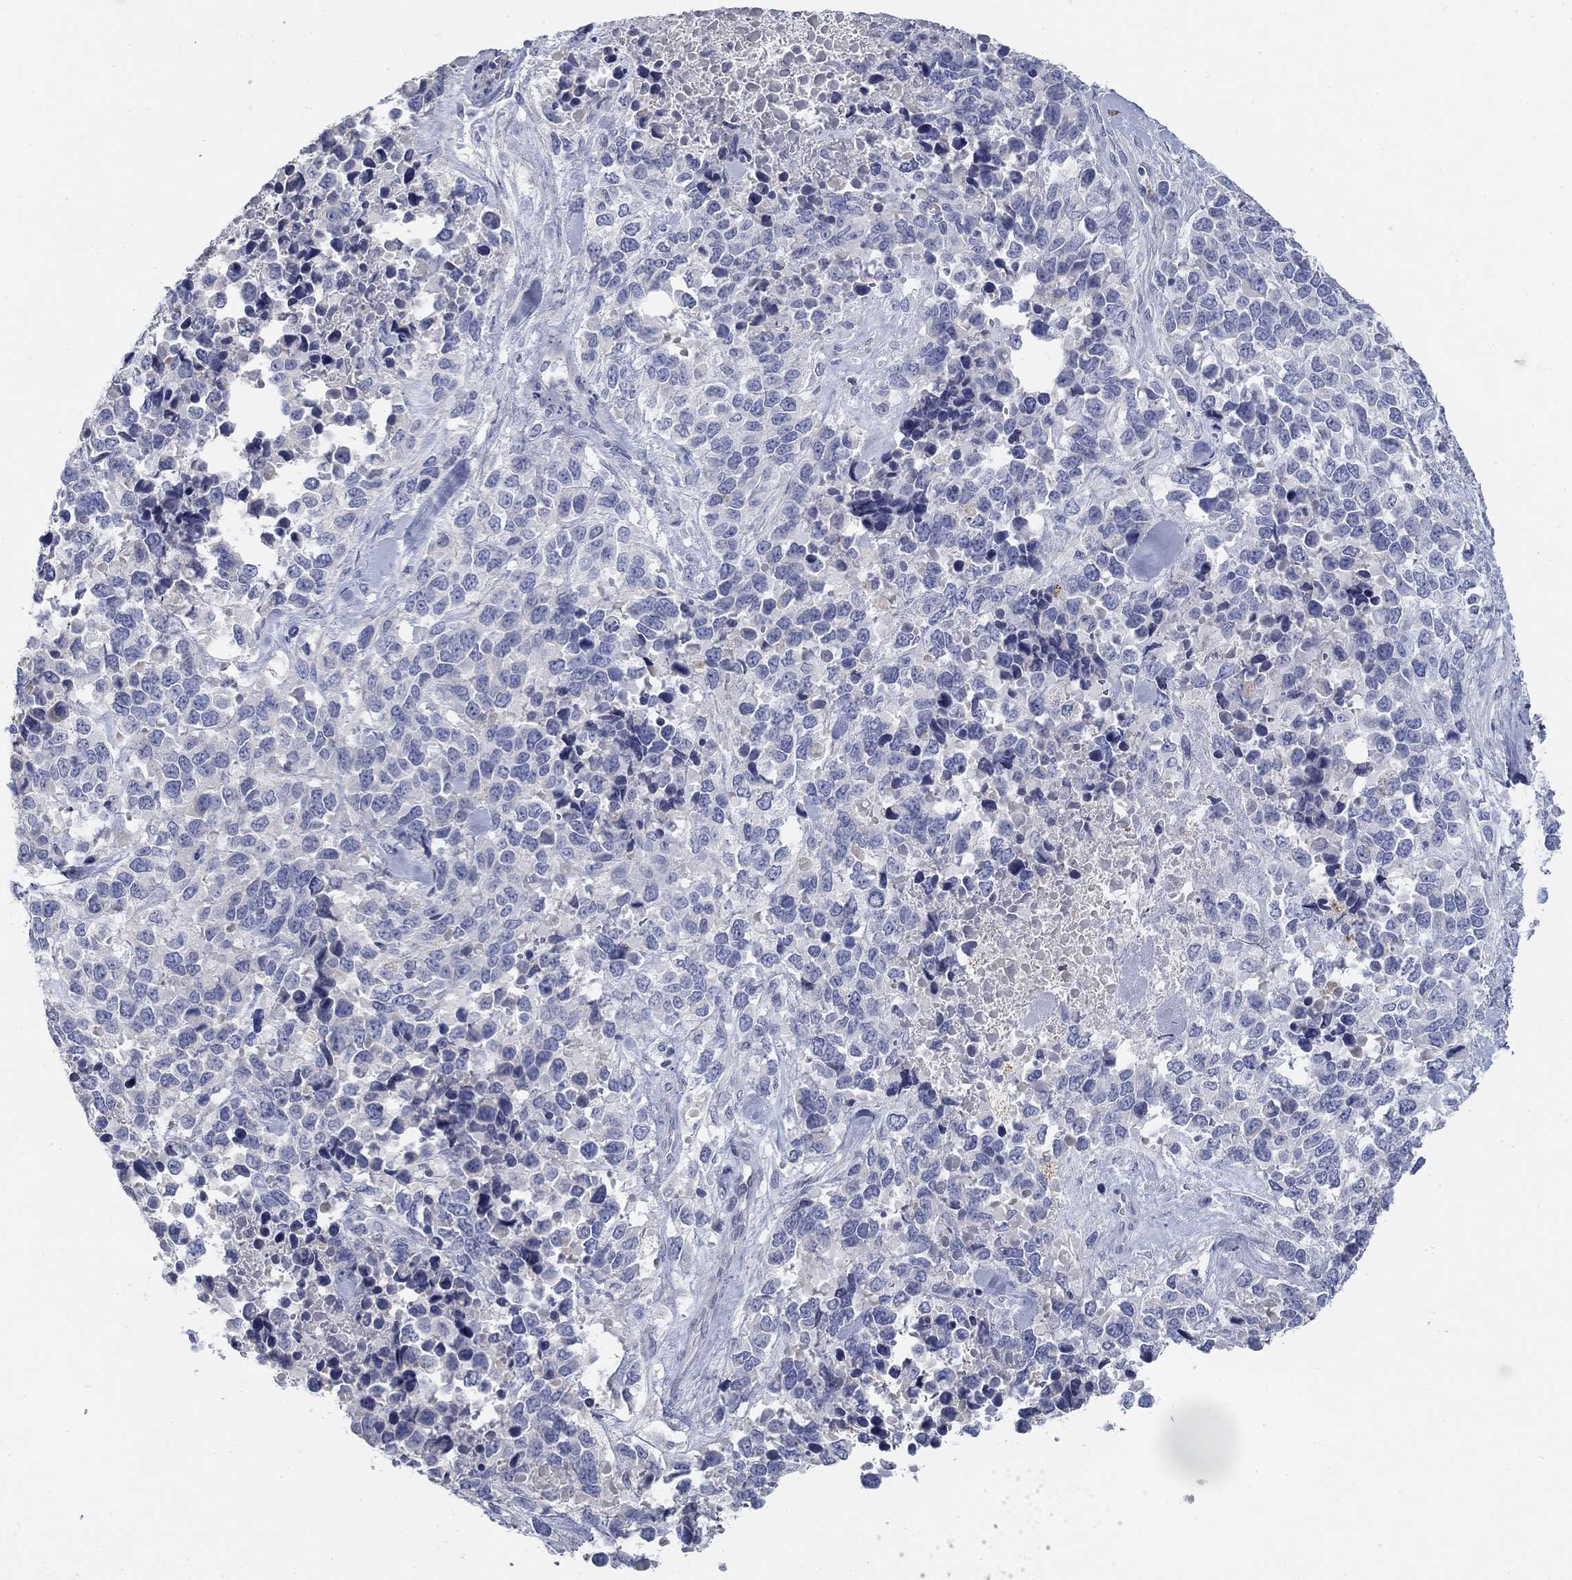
{"staining": {"intensity": "negative", "quantity": "none", "location": "none"}, "tissue": "melanoma", "cell_type": "Tumor cells", "image_type": "cancer", "snomed": [{"axis": "morphology", "description": "Malignant melanoma, Metastatic site"}, {"axis": "topography", "description": "Skin"}], "caption": "Immunohistochemistry photomicrograph of melanoma stained for a protein (brown), which shows no expression in tumor cells.", "gene": "TMEM249", "patient": {"sex": "male", "age": 84}}